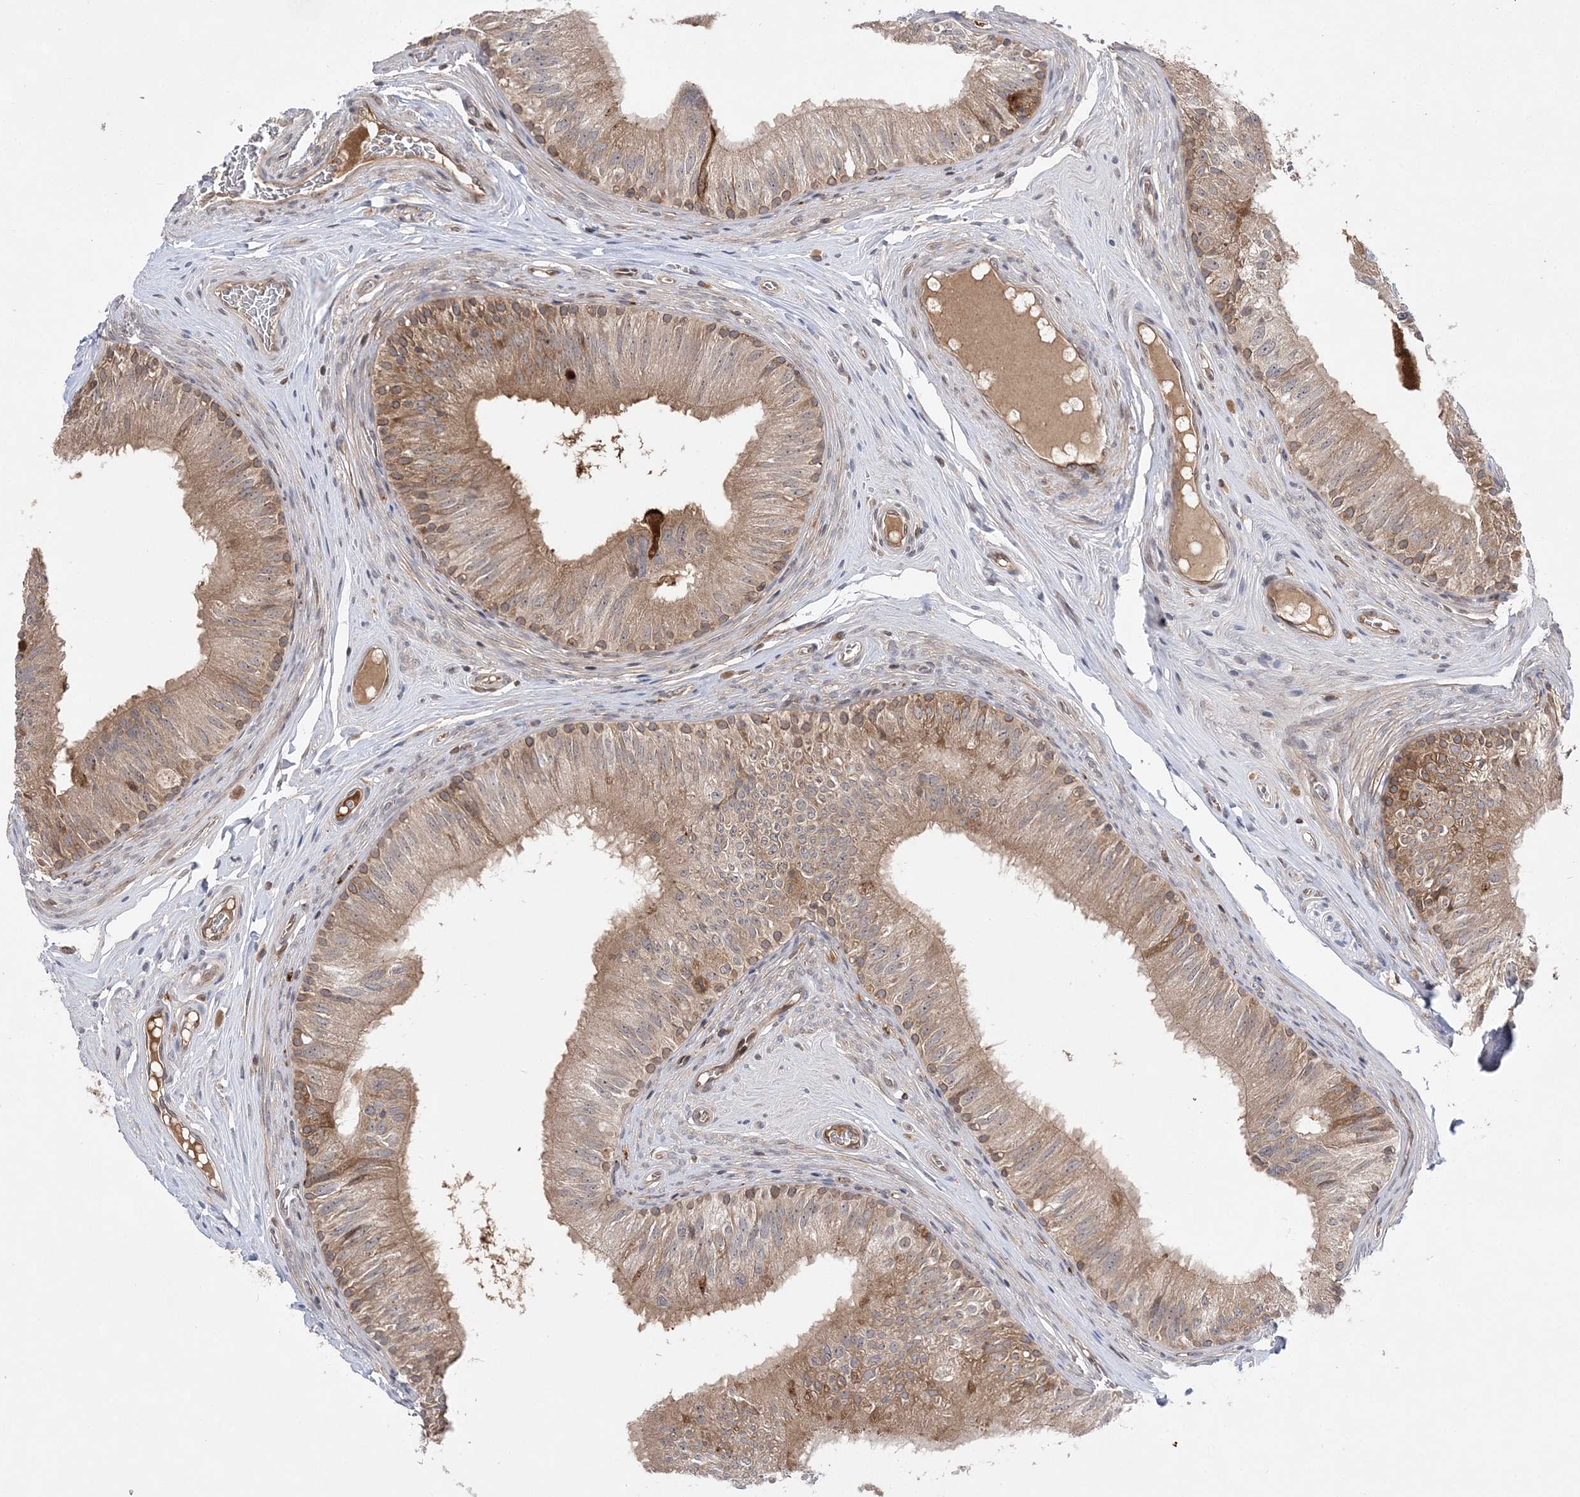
{"staining": {"intensity": "moderate", "quantity": "25%-75%", "location": "cytoplasmic/membranous,nuclear"}, "tissue": "epididymis", "cell_type": "Glandular cells", "image_type": "normal", "snomed": [{"axis": "morphology", "description": "Normal tissue, NOS"}, {"axis": "topography", "description": "Epididymis"}], "caption": "This photomicrograph exhibits immunohistochemistry staining of normal epididymis, with medium moderate cytoplasmic/membranous,nuclear staining in about 25%-75% of glandular cells.", "gene": "TMEM132B", "patient": {"sex": "male", "age": 46}}